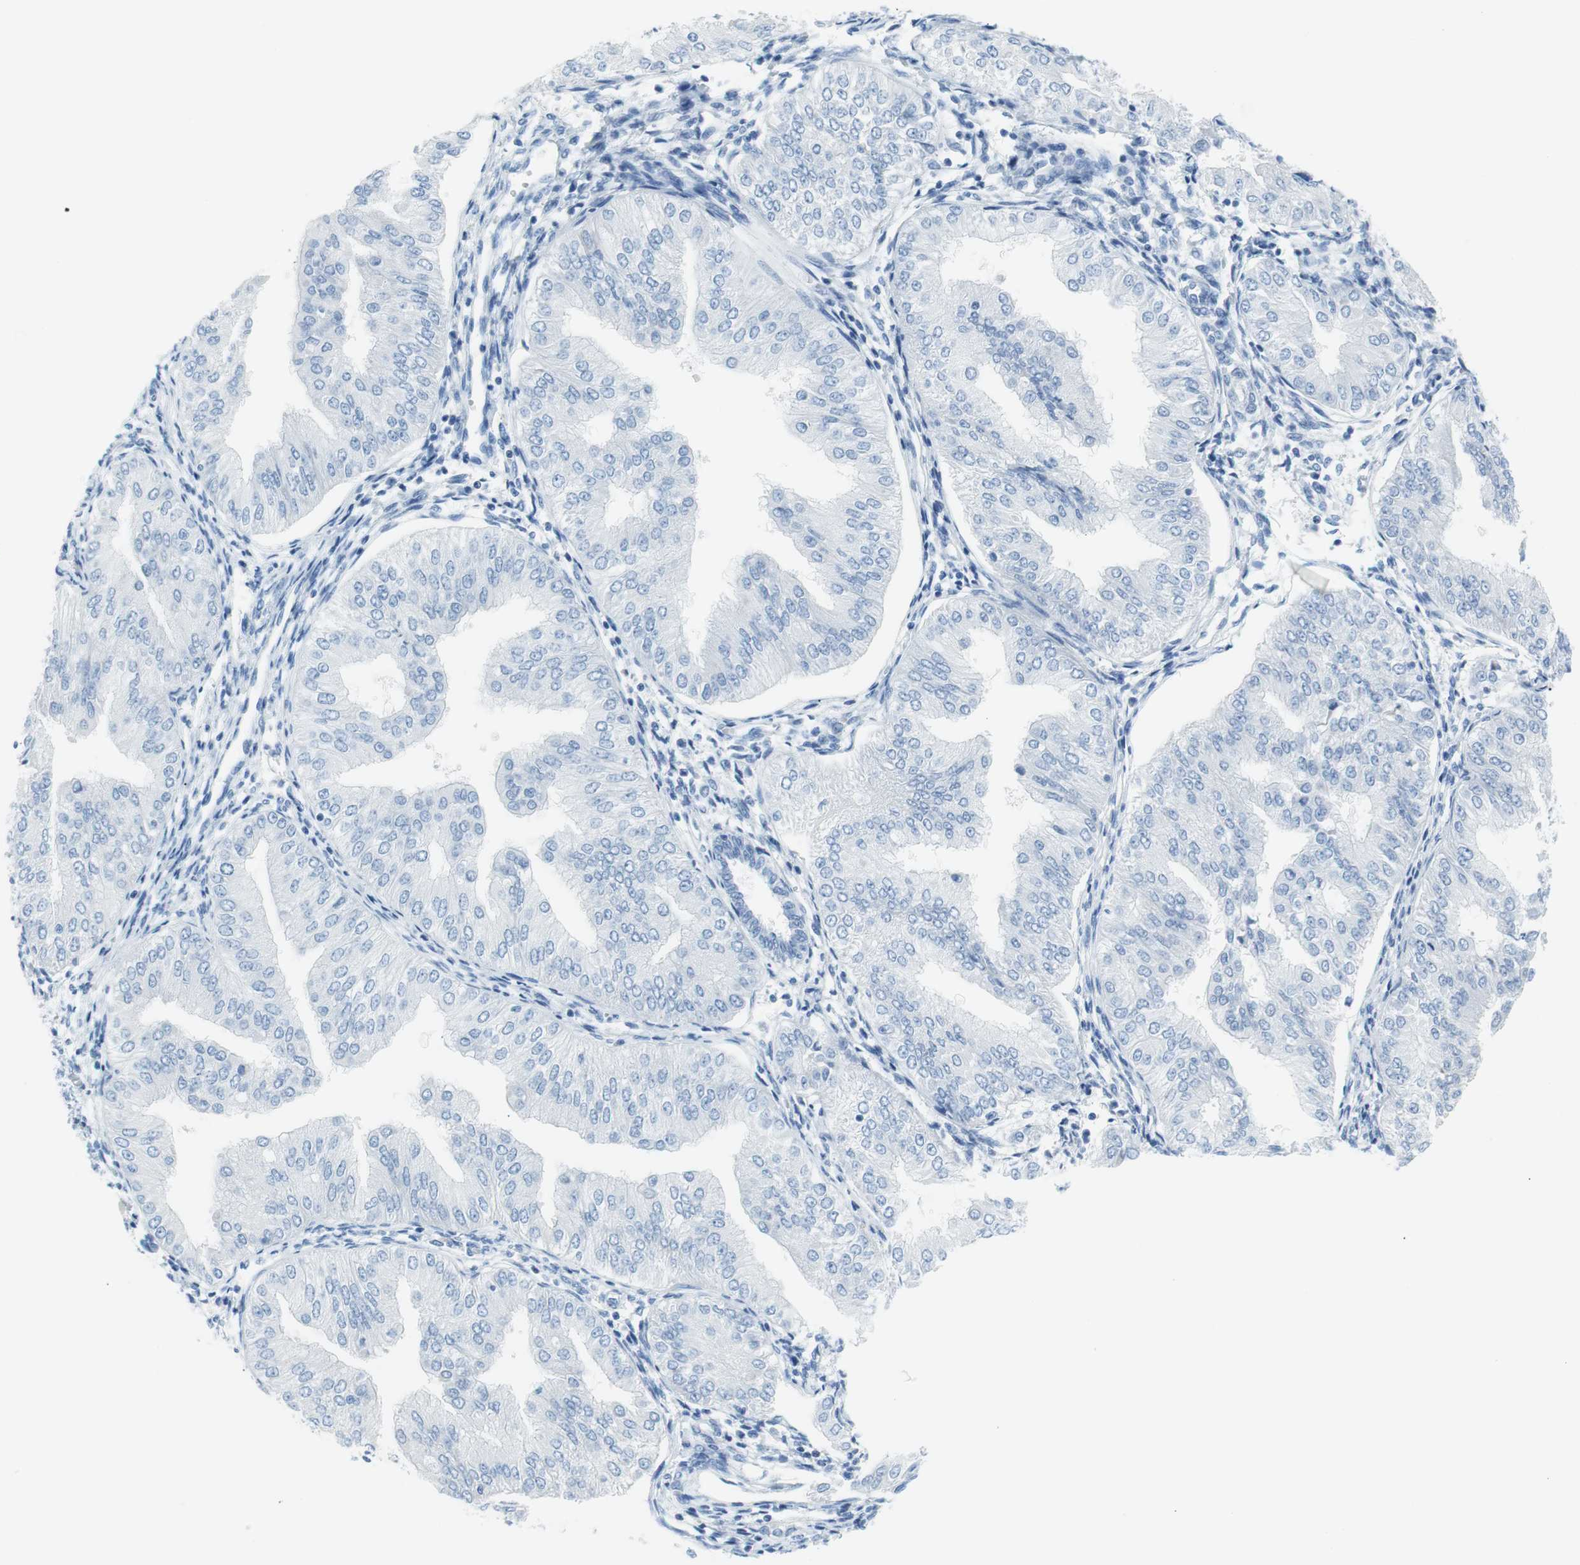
{"staining": {"intensity": "negative", "quantity": "none", "location": "none"}, "tissue": "endometrial cancer", "cell_type": "Tumor cells", "image_type": "cancer", "snomed": [{"axis": "morphology", "description": "Adenocarcinoma, NOS"}, {"axis": "topography", "description": "Endometrium"}], "caption": "Immunohistochemical staining of endometrial cancer exhibits no significant positivity in tumor cells.", "gene": "MYH1", "patient": {"sex": "female", "age": 53}}